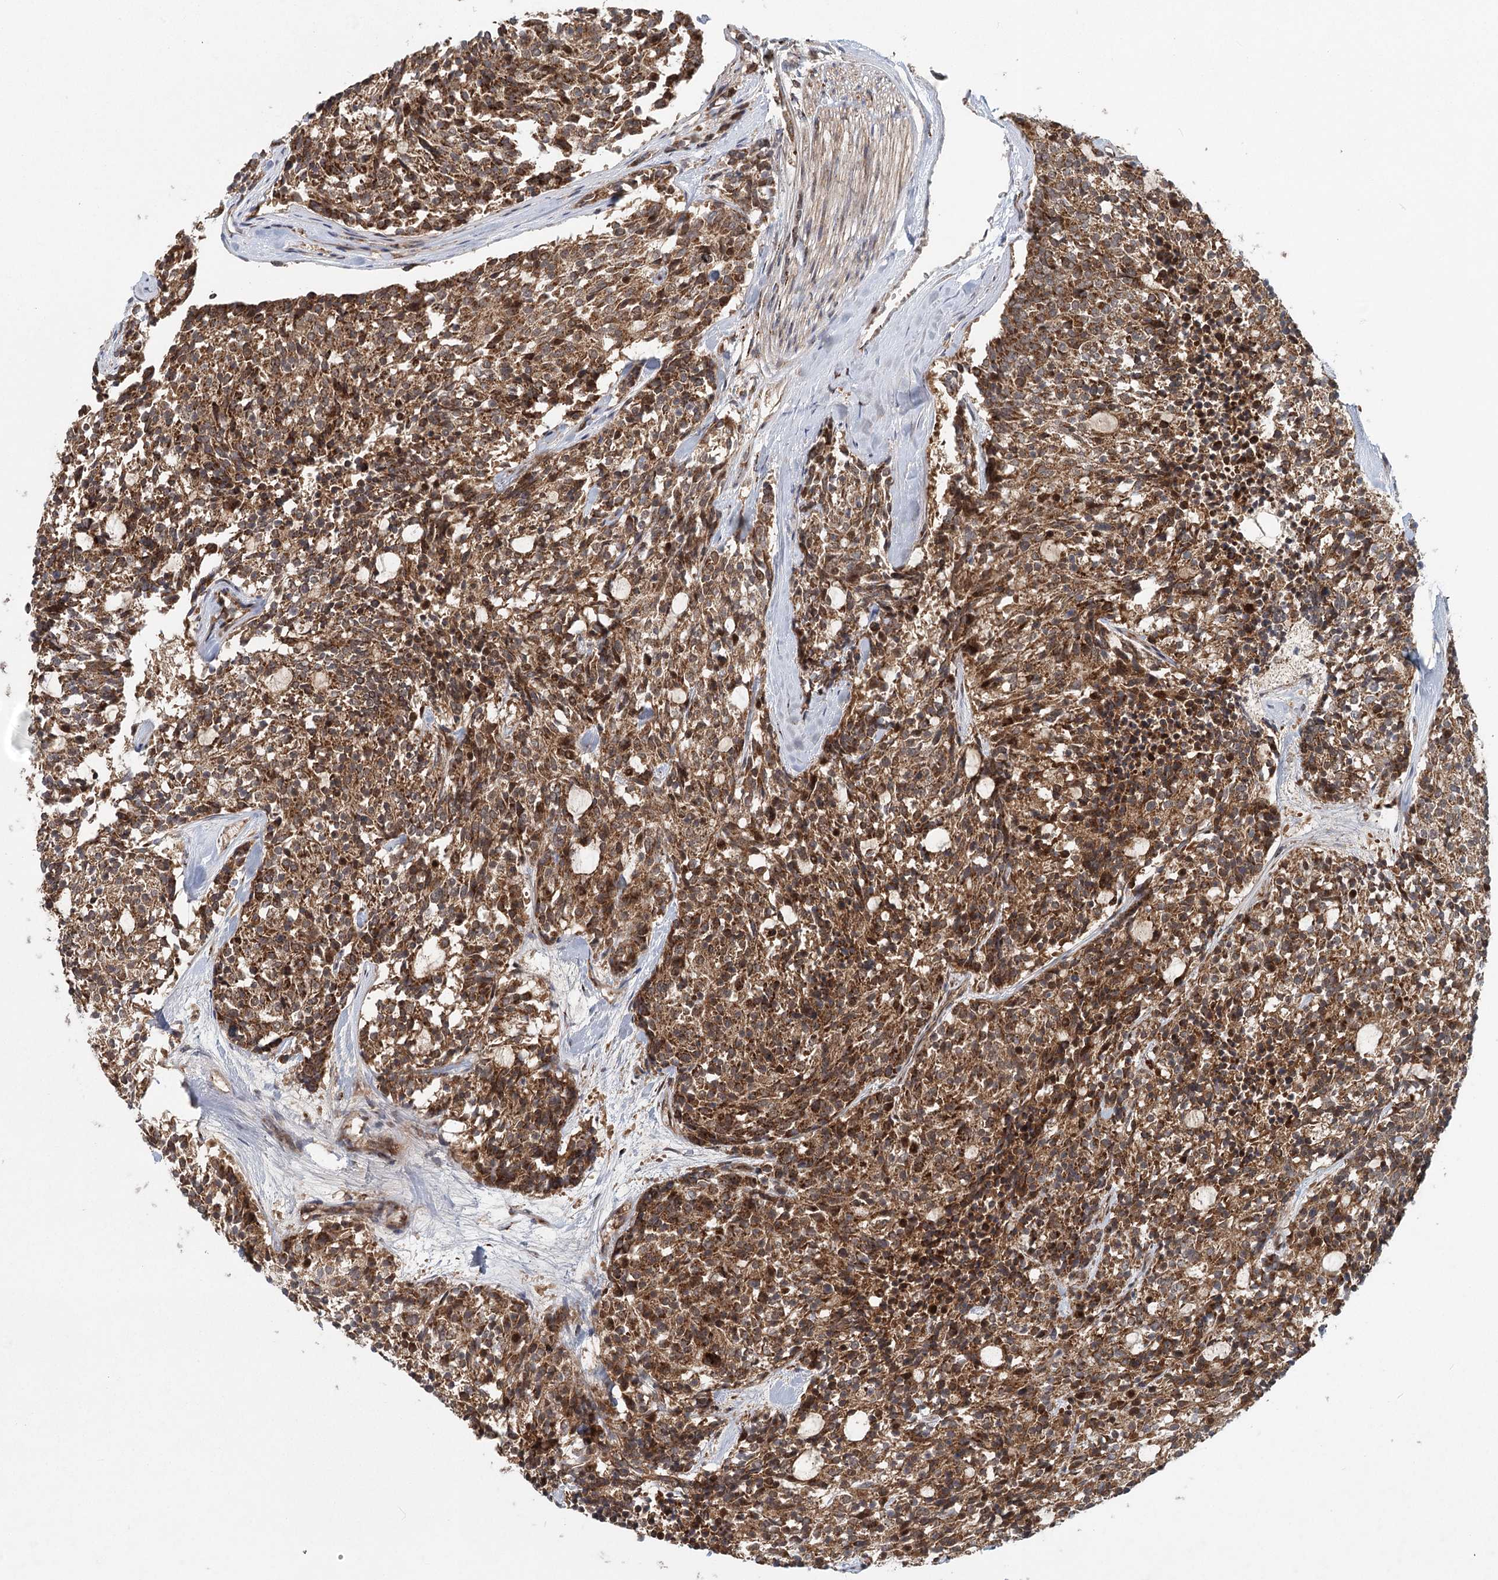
{"staining": {"intensity": "moderate", "quantity": ">75%", "location": "cytoplasmic/membranous,nuclear"}, "tissue": "carcinoid", "cell_type": "Tumor cells", "image_type": "cancer", "snomed": [{"axis": "morphology", "description": "Carcinoid, malignant, NOS"}, {"axis": "topography", "description": "Pancreas"}], "caption": "This photomicrograph reveals immunohistochemistry staining of carcinoid (malignant), with medium moderate cytoplasmic/membranous and nuclear positivity in approximately >75% of tumor cells.", "gene": "IFT46", "patient": {"sex": "female", "age": 54}}